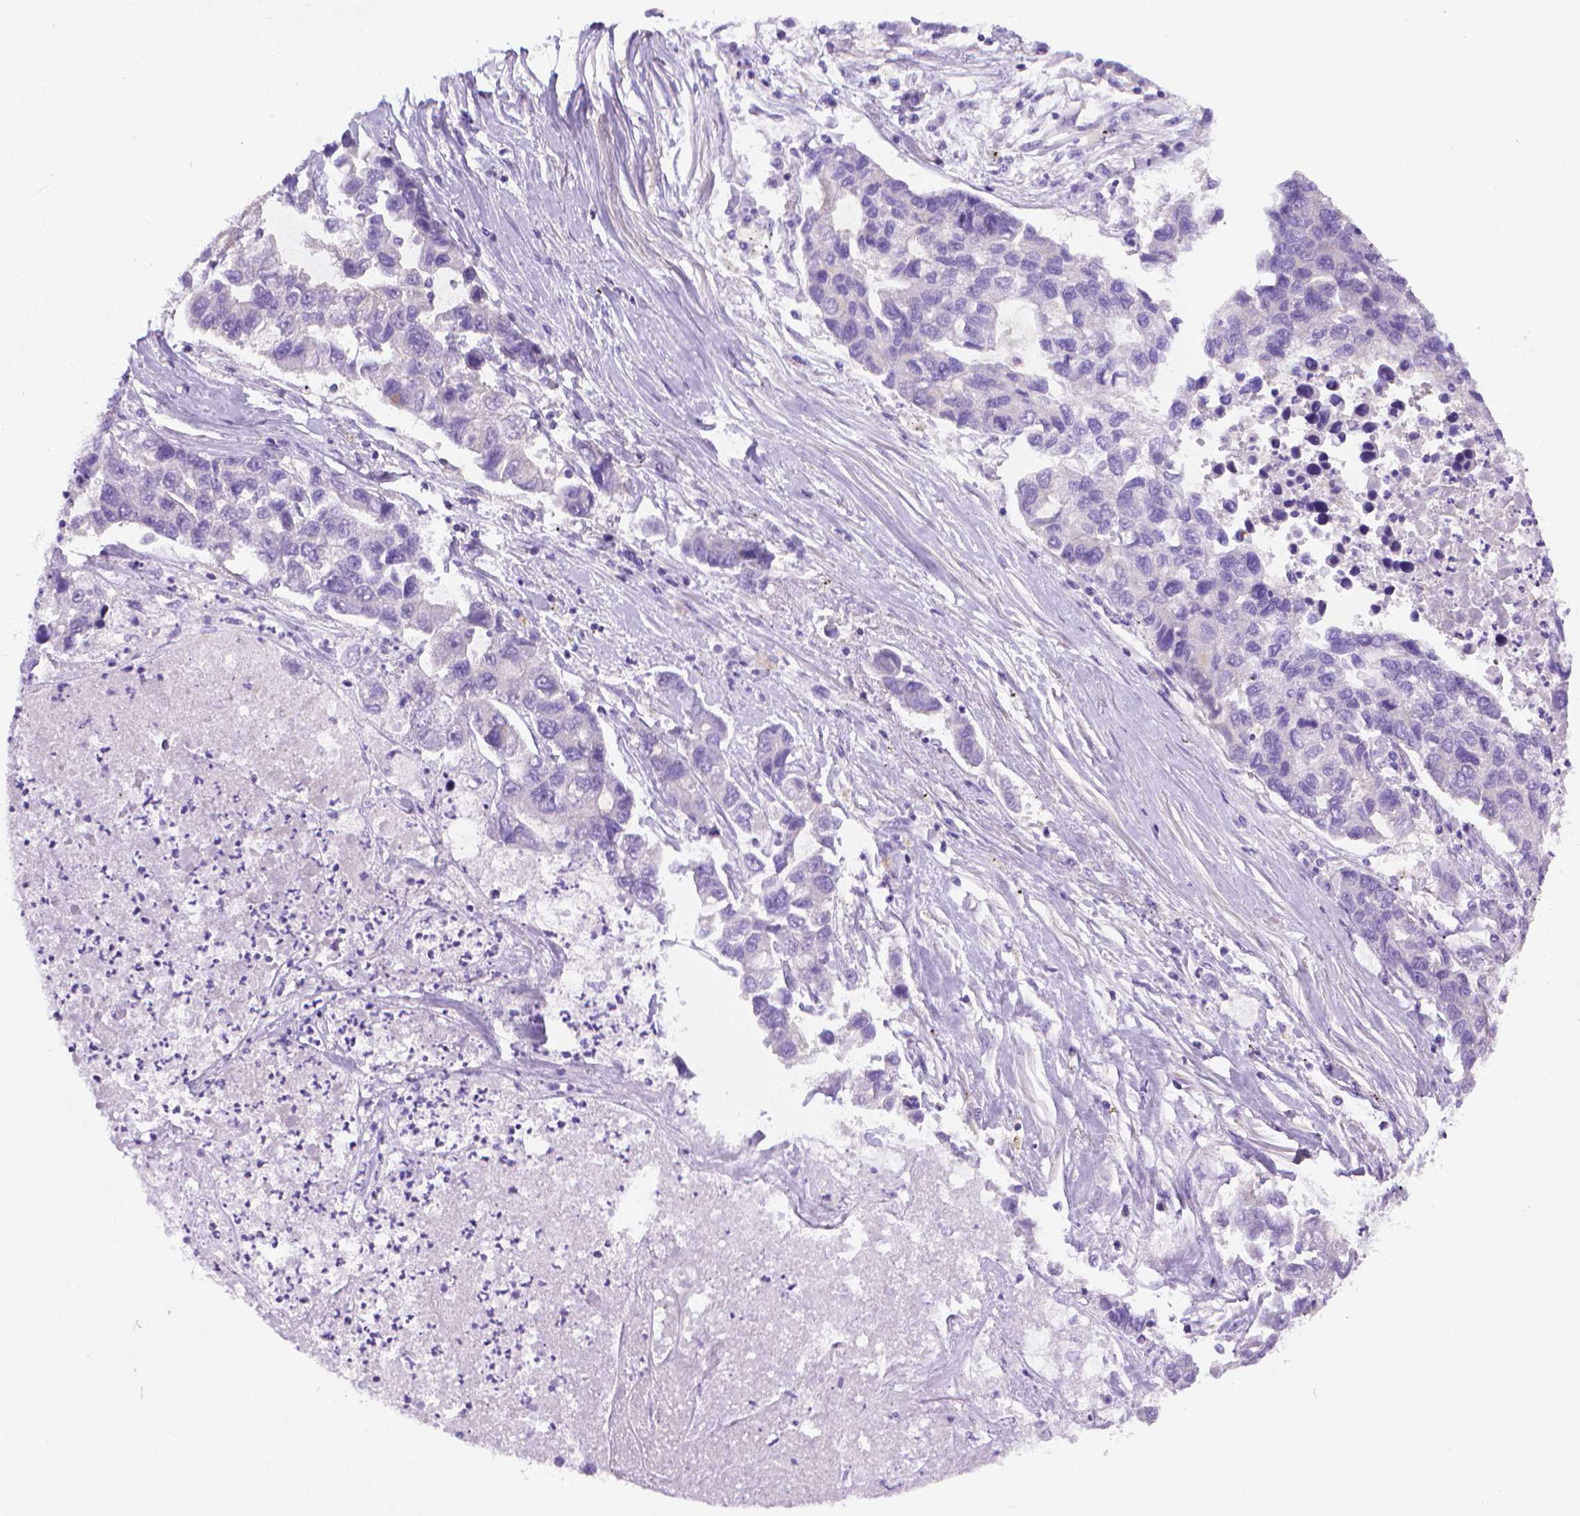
{"staining": {"intensity": "negative", "quantity": "none", "location": "none"}, "tissue": "lung cancer", "cell_type": "Tumor cells", "image_type": "cancer", "snomed": [{"axis": "morphology", "description": "Adenocarcinoma, NOS"}, {"axis": "topography", "description": "Bronchus"}, {"axis": "topography", "description": "Lung"}], "caption": "High magnification brightfield microscopy of lung cancer (adenocarcinoma) stained with DAB (3,3'-diaminobenzidine) (brown) and counterstained with hematoxylin (blue): tumor cells show no significant staining. (Brightfield microscopy of DAB IHC at high magnification).", "gene": "FASN", "patient": {"sex": "female", "age": 51}}